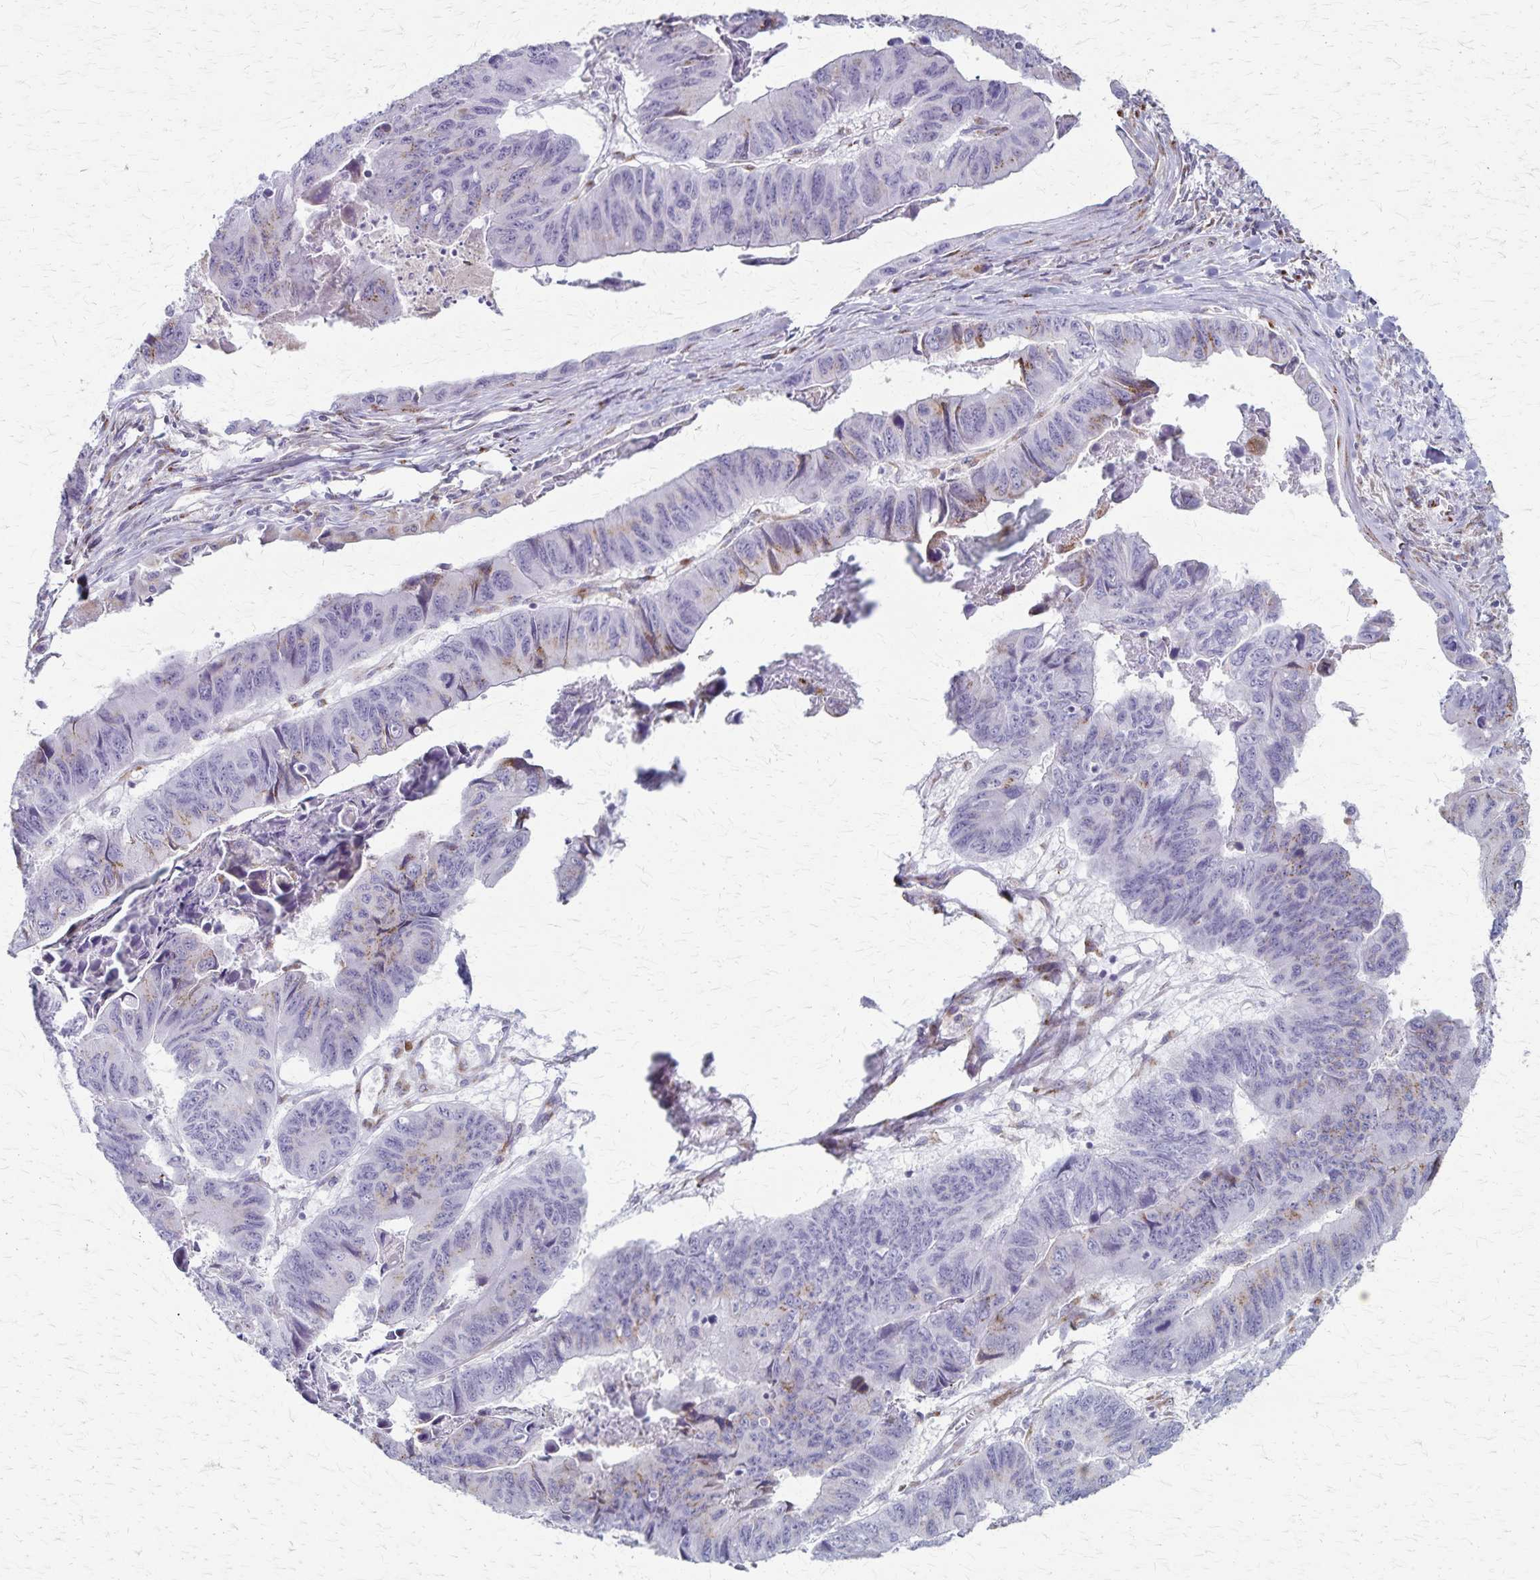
{"staining": {"intensity": "negative", "quantity": "none", "location": "none"}, "tissue": "stomach cancer", "cell_type": "Tumor cells", "image_type": "cancer", "snomed": [{"axis": "morphology", "description": "Adenocarcinoma, NOS"}, {"axis": "topography", "description": "Stomach, lower"}], "caption": "Photomicrograph shows no protein staining in tumor cells of stomach cancer tissue. (DAB (3,3'-diaminobenzidine) immunohistochemistry (IHC), high magnification).", "gene": "MCFD2", "patient": {"sex": "male", "age": 77}}